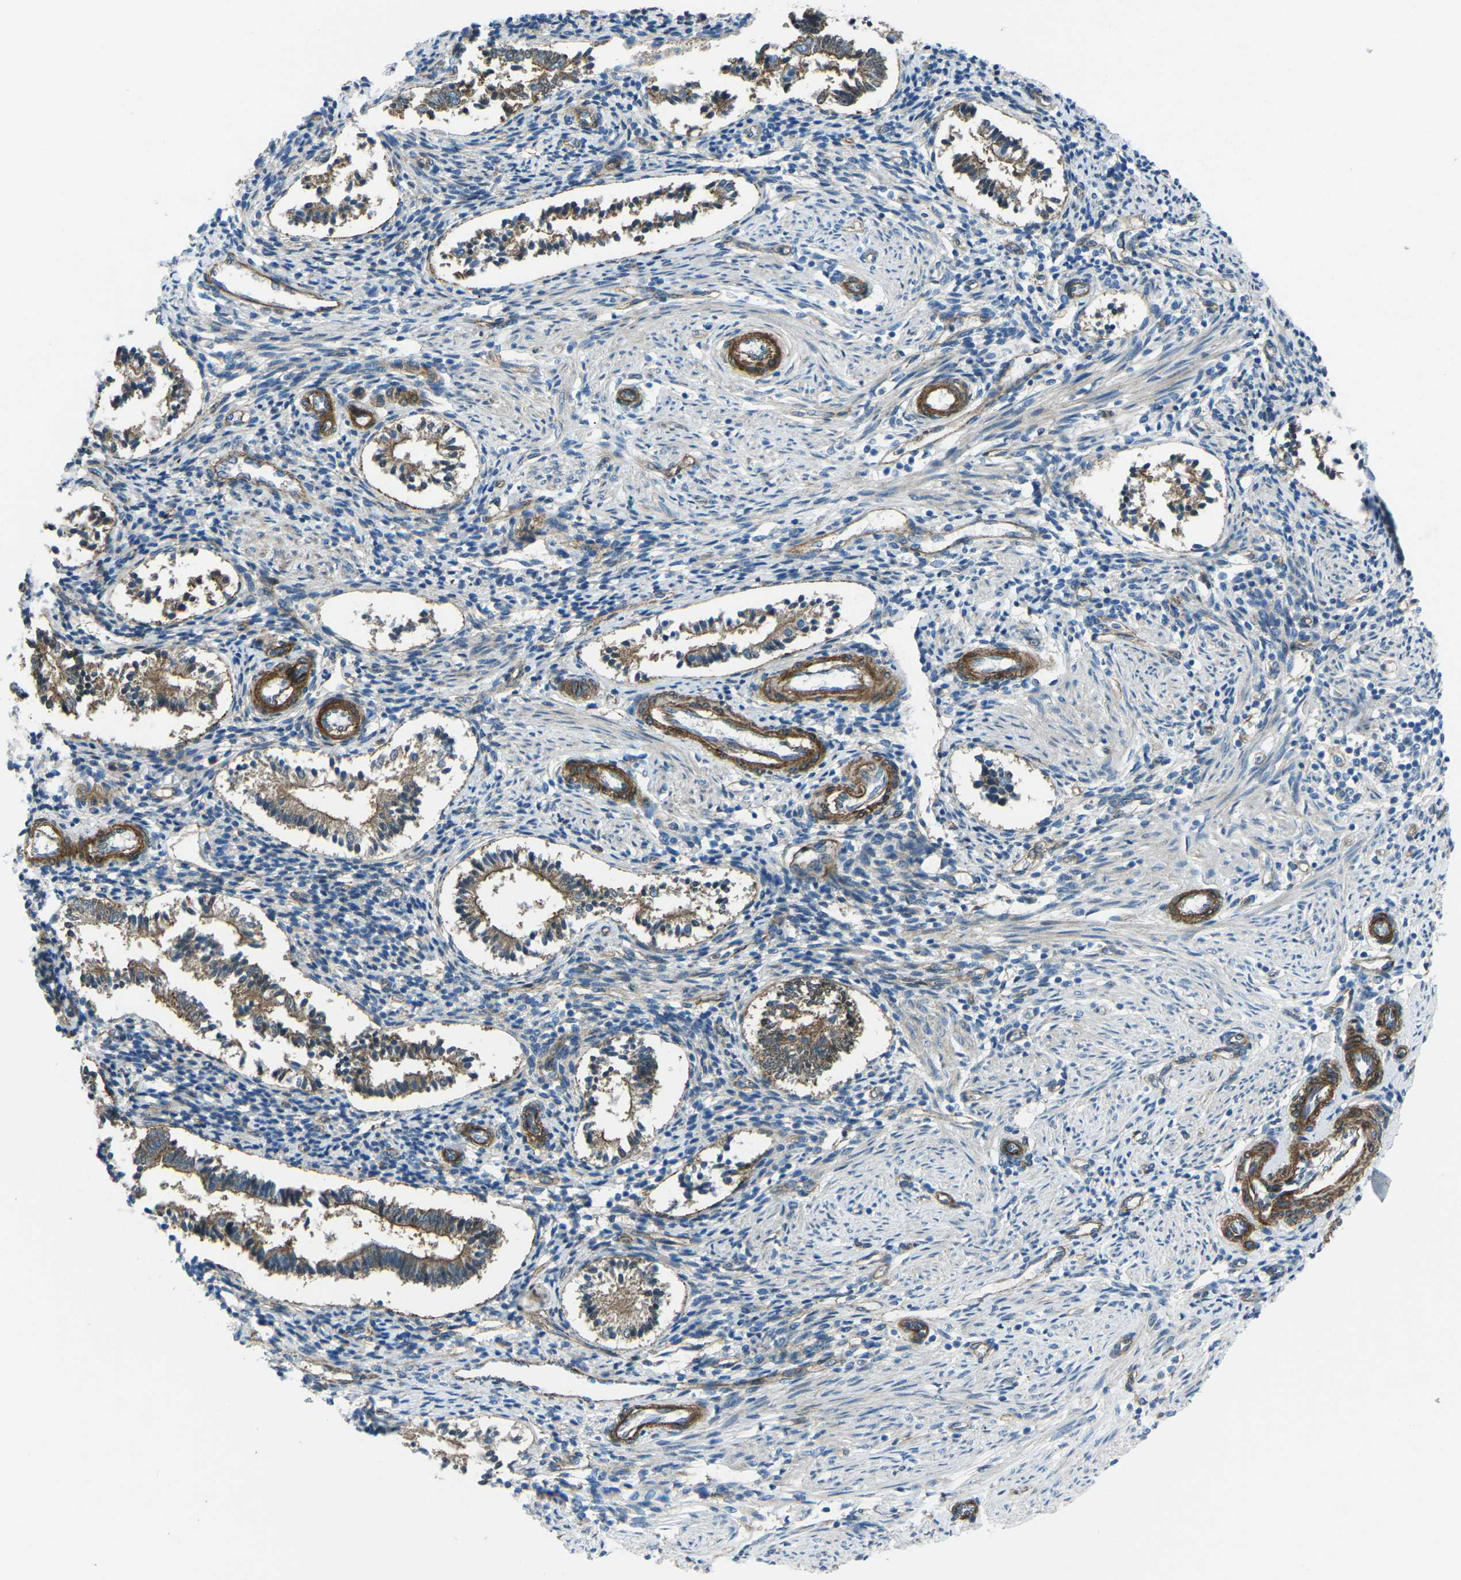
{"staining": {"intensity": "weak", "quantity": "<25%", "location": "cytoplasmic/membranous"}, "tissue": "endometrium", "cell_type": "Cells in endometrial stroma", "image_type": "normal", "snomed": [{"axis": "morphology", "description": "Normal tissue, NOS"}, {"axis": "topography", "description": "Endometrium"}], "caption": "IHC histopathology image of unremarkable endometrium: human endometrium stained with DAB shows no significant protein expression in cells in endometrial stroma. Brightfield microscopy of IHC stained with DAB (brown) and hematoxylin (blue), captured at high magnification.", "gene": "UTRN", "patient": {"sex": "female", "age": 42}}